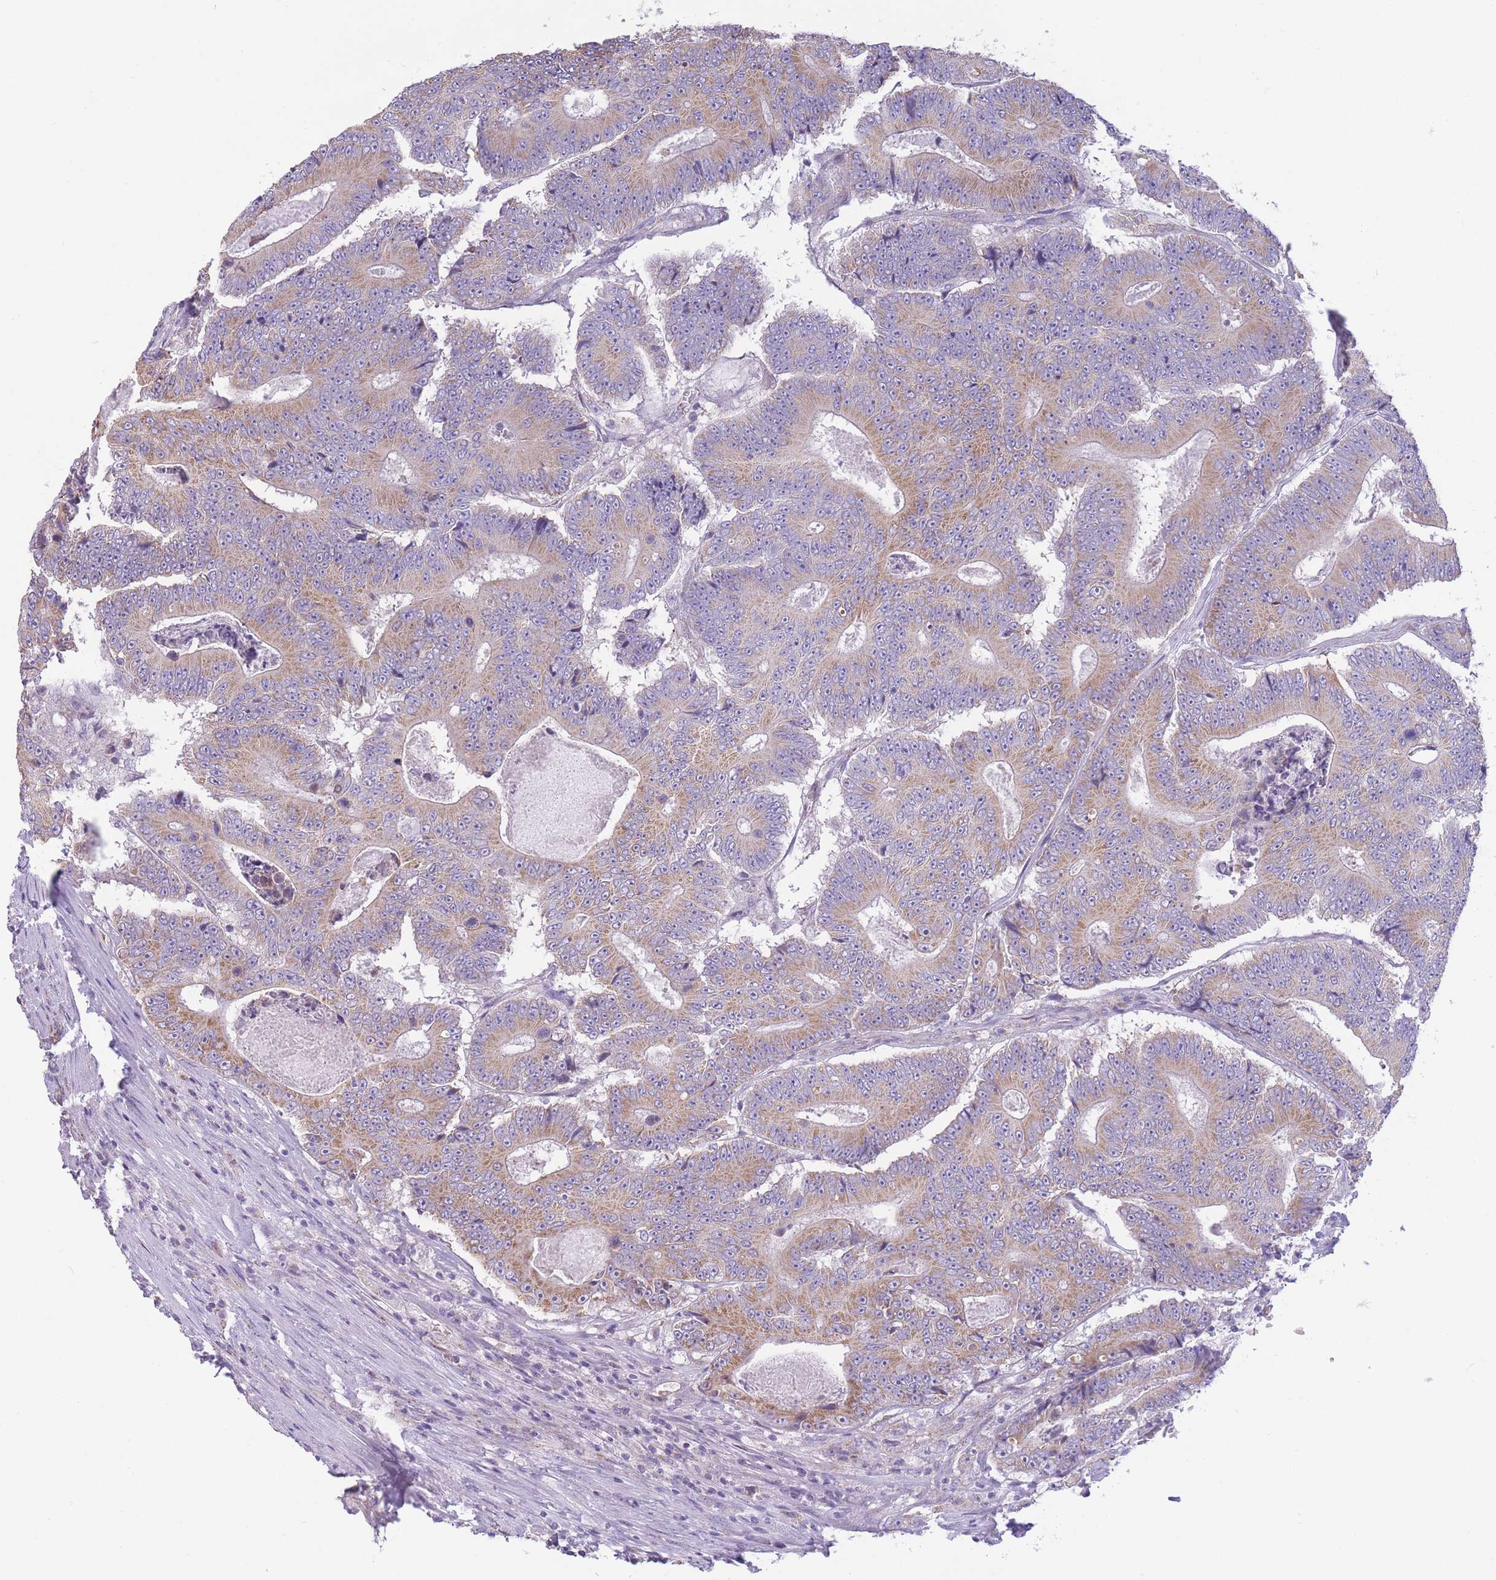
{"staining": {"intensity": "moderate", "quantity": ">75%", "location": "cytoplasmic/membranous"}, "tissue": "colorectal cancer", "cell_type": "Tumor cells", "image_type": "cancer", "snomed": [{"axis": "morphology", "description": "Adenocarcinoma, NOS"}, {"axis": "topography", "description": "Colon"}], "caption": "High-magnification brightfield microscopy of colorectal cancer stained with DAB (3,3'-diaminobenzidine) (brown) and counterstained with hematoxylin (blue). tumor cells exhibit moderate cytoplasmic/membranous staining is present in about>75% of cells.", "gene": "PDHA1", "patient": {"sex": "male", "age": 83}}